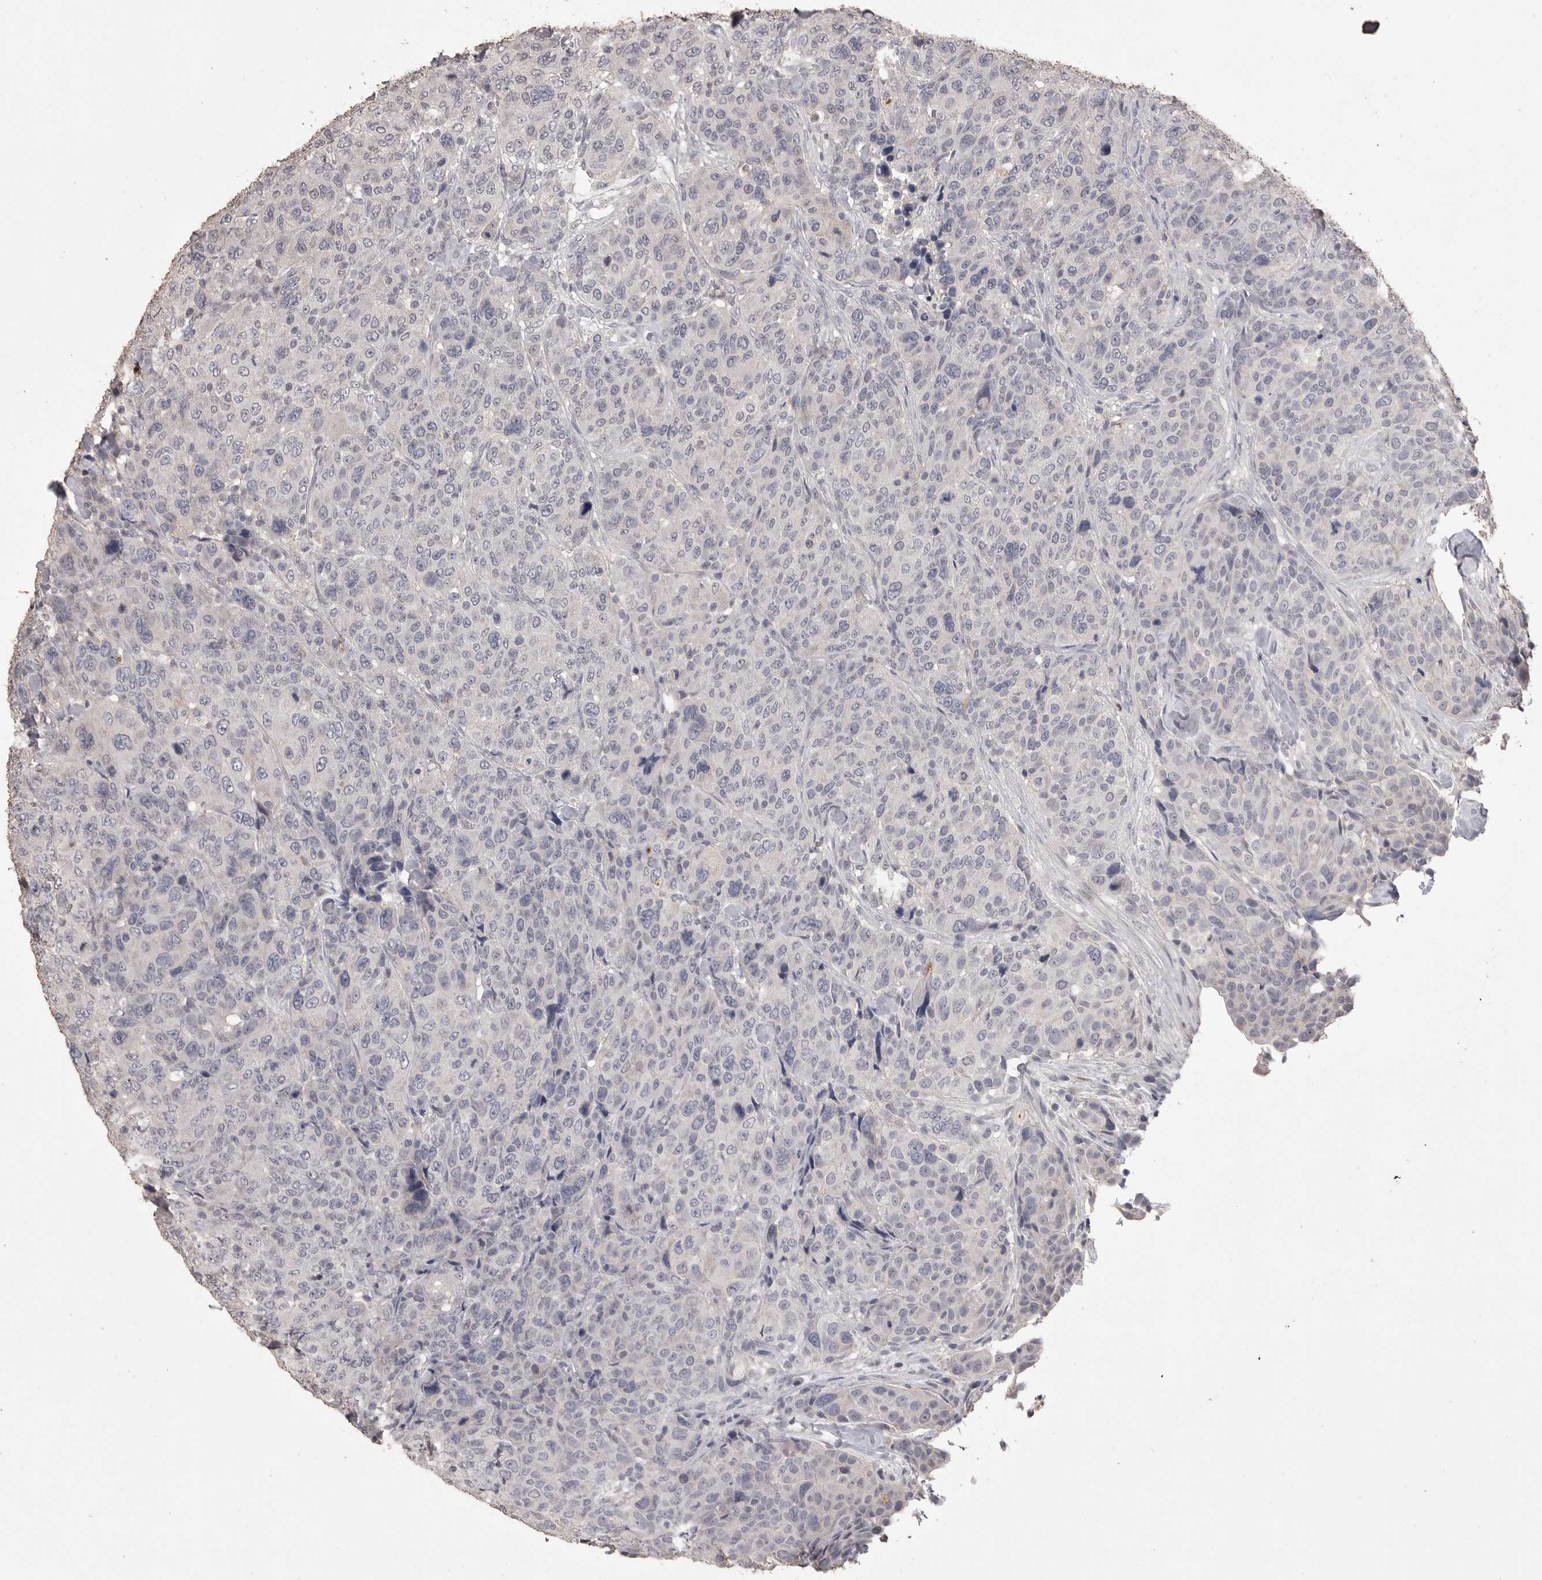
{"staining": {"intensity": "negative", "quantity": "none", "location": "none"}, "tissue": "breast cancer", "cell_type": "Tumor cells", "image_type": "cancer", "snomed": [{"axis": "morphology", "description": "Duct carcinoma"}, {"axis": "topography", "description": "Breast"}], "caption": "The micrograph reveals no significant staining in tumor cells of breast cancer (invasive ductal carcinoma).", "gene": "MMP7", "patient": {"sex": "female", "age": 37}}